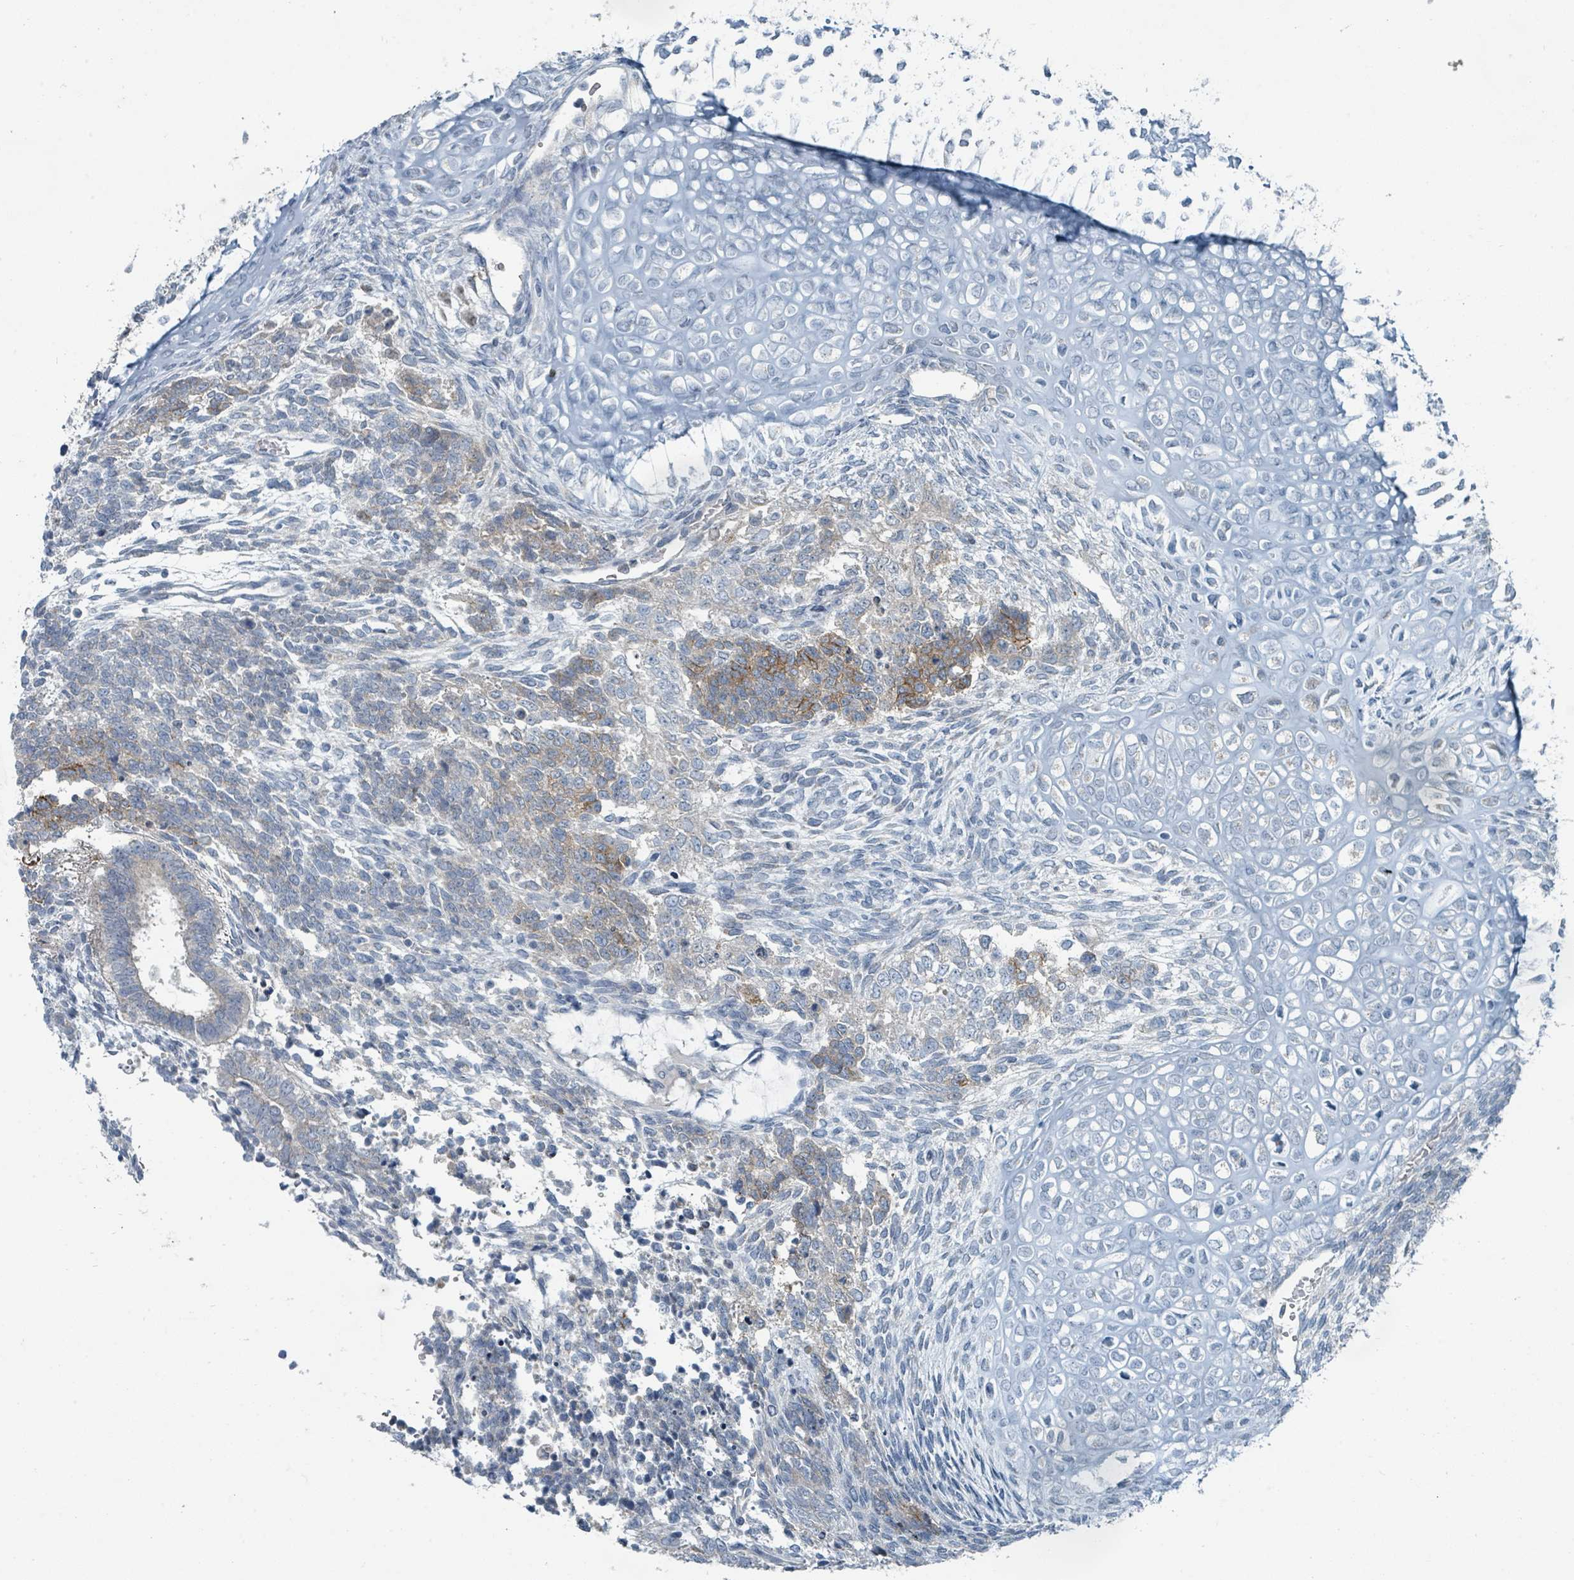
{"staining": {"intensity": "moderate", "quantity": "<25%", "location": "cytoplasmic/membranous"}, "tissue": "testis cancer", "cell_type": "Tumor cells", "image_type": "cancer", "snomed": [{"axis": "morphology", "description": "Carcinoma, Embryonal, NOS"}, {"axis": "topography", "description": "Testis"}], "caption": "DAB (3,3'-diaminobenzidine) immunohistochemical staining of testis cancer (embryonal carcinoma) exhibits moderate cytoplasmic/membranous protein expression in about <25% of tumor cells. (DAB = brown stain, brightfield microscopy at high magnification).", "gene": "RASA4", "patient": {"sex": "male", "age": 23}}